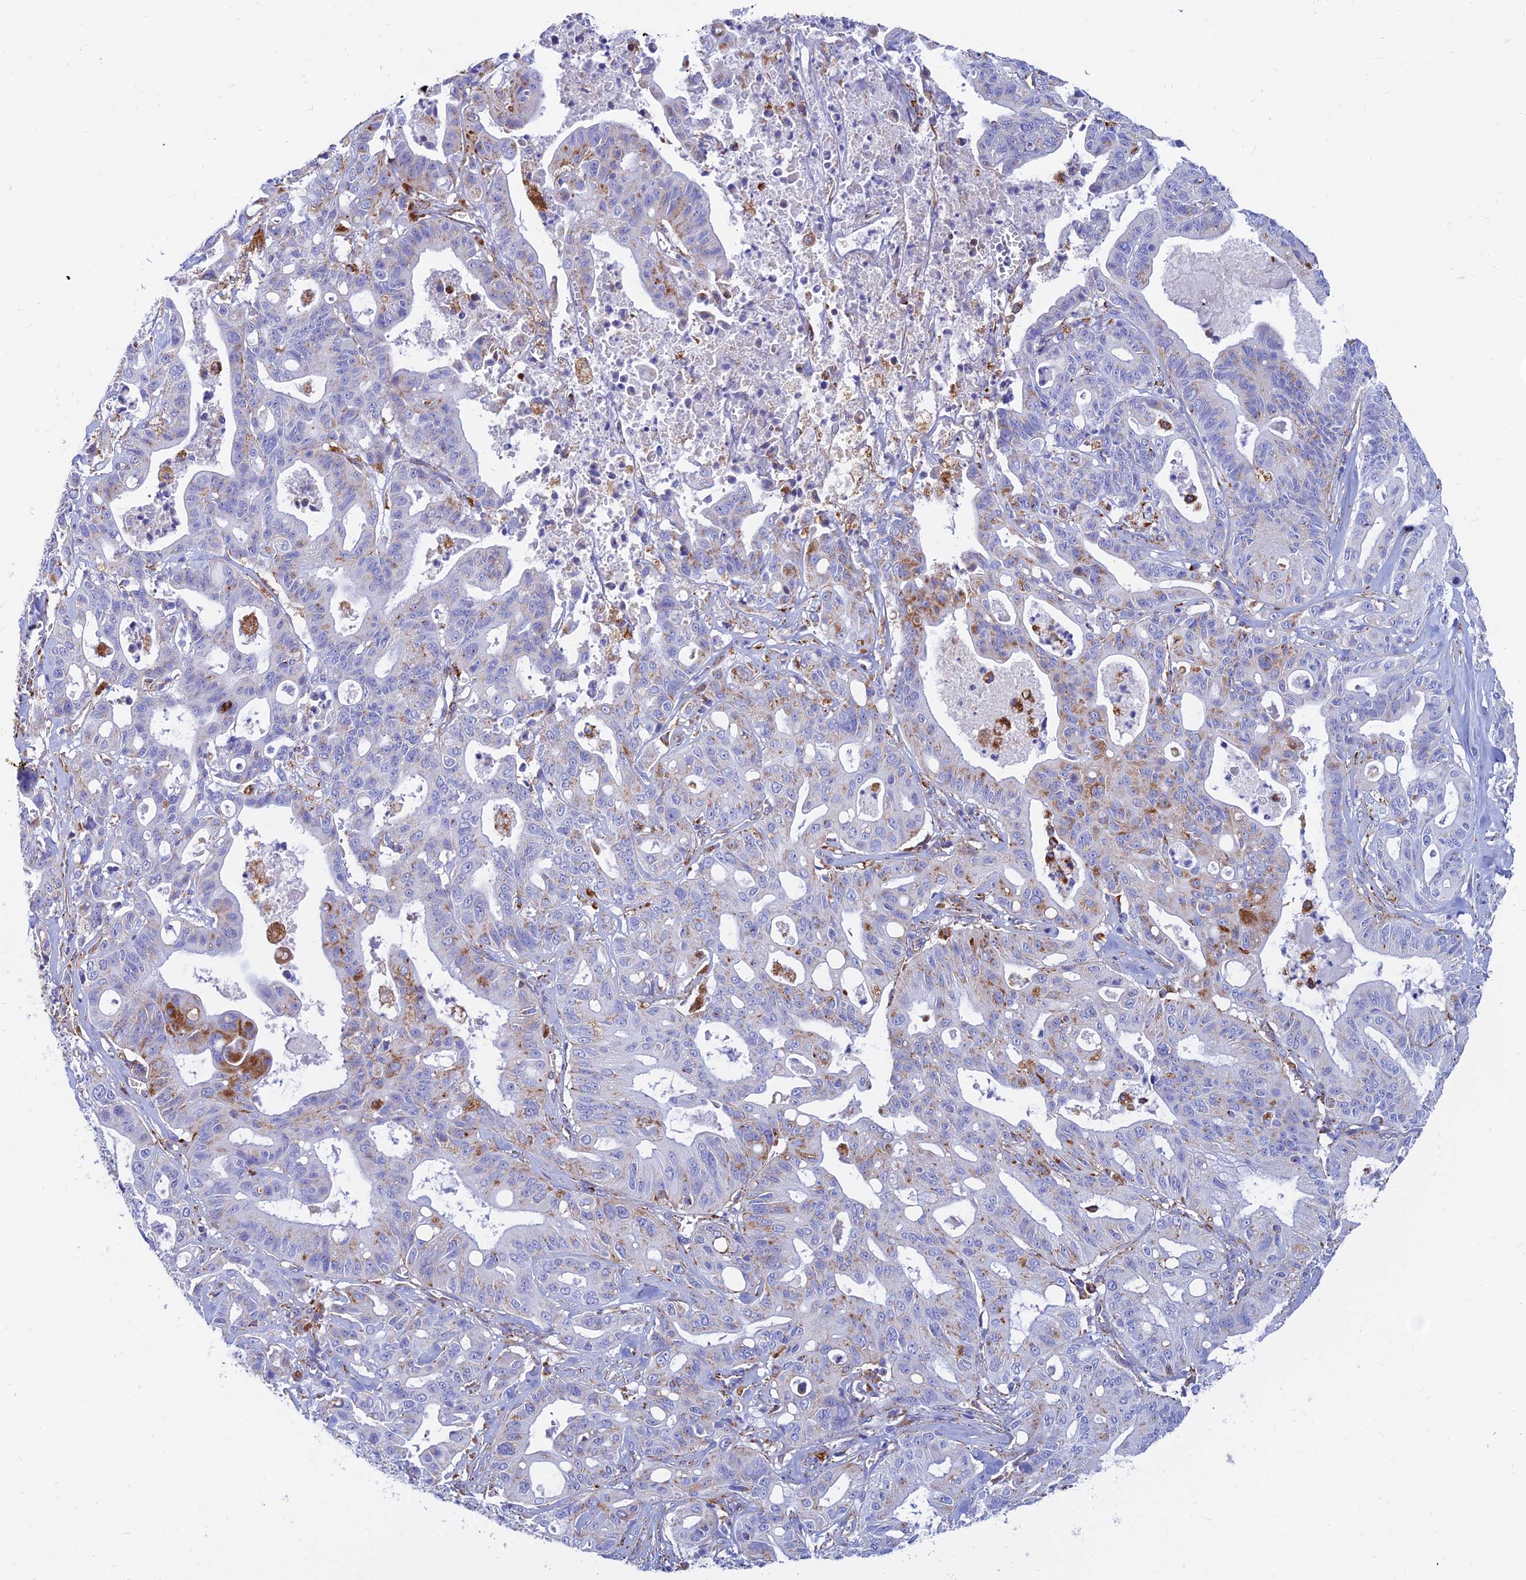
{"staining": {"intensity": "moderate", "quantity": "25%-75%", "location": "cytoplasmic/membranous"}, "tissue": "ovarian cancer", "cell_type": "Tumor cells", "image_type": "cancer", "snomed": [{"axis": "morphology", "description": "Cystadenocarcinoma, mucinous, NOS"}, {"axis": "topography", "description": "Ovary"}], "caption": "This is an image of IHC staining of ovarian cancer, which shows moderate staining in the cytoplasmic/membranous of tumor cells.", "gene": "SPNS1", "patient": {"sex": "female", "age": 70}}